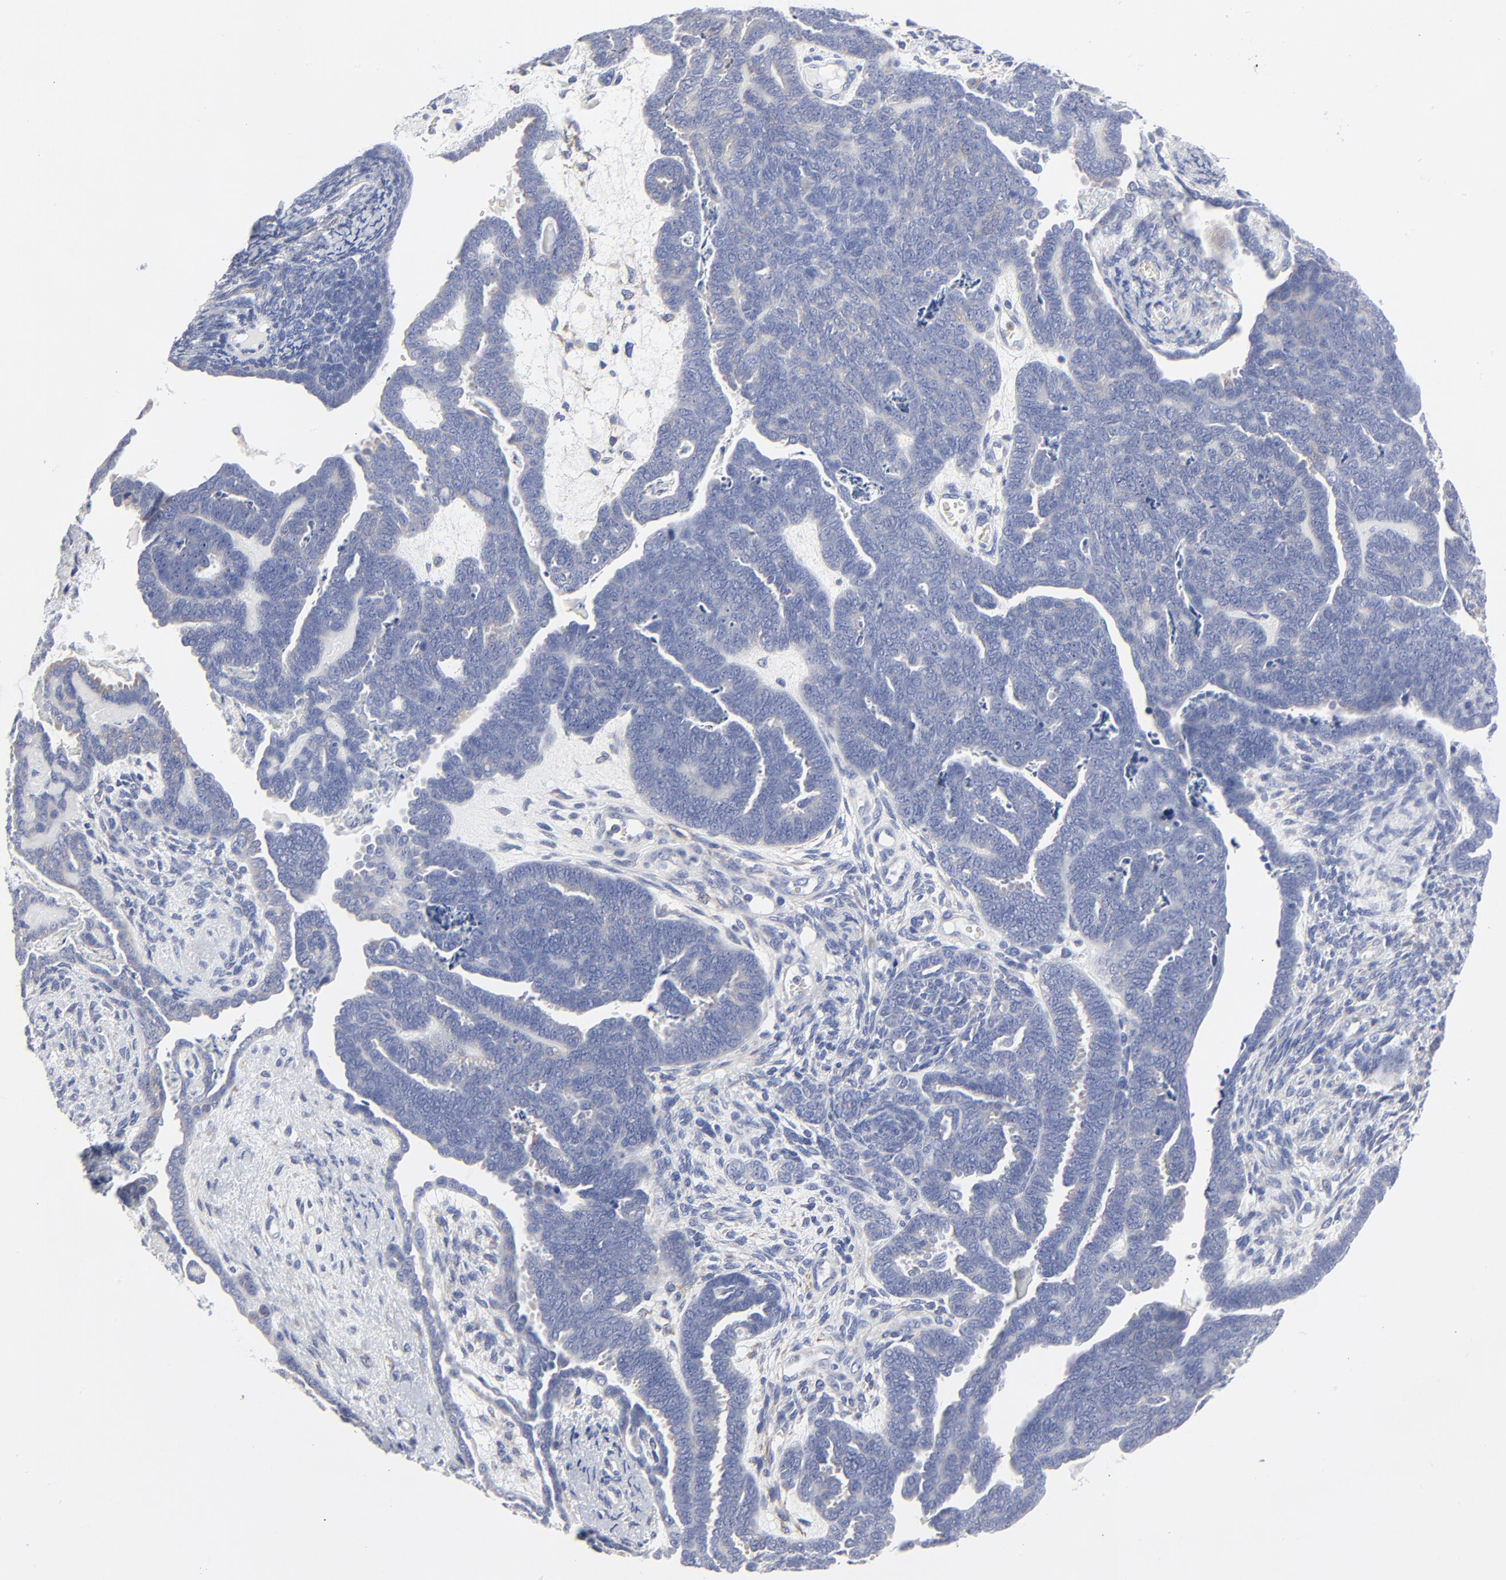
{"staining": {"intensity": "negative", "quantity": "none", "location": "none"}, "tissue": "endometrial cancer", "cell_type": "Tumor cells", "image_type": "cancer", "snomed": [{"axis": "morphology", "description": "Neoplasm, malignant, NOS"}, {"axis": "topography", "description": "Endometrium"}], "caption": "An image of endometrial neoplasm (malignant) stained for a protein reveals no brown staining in tumor cells.", "gene": "STAT2", "patient": {"sex": "female", "age": 74}}